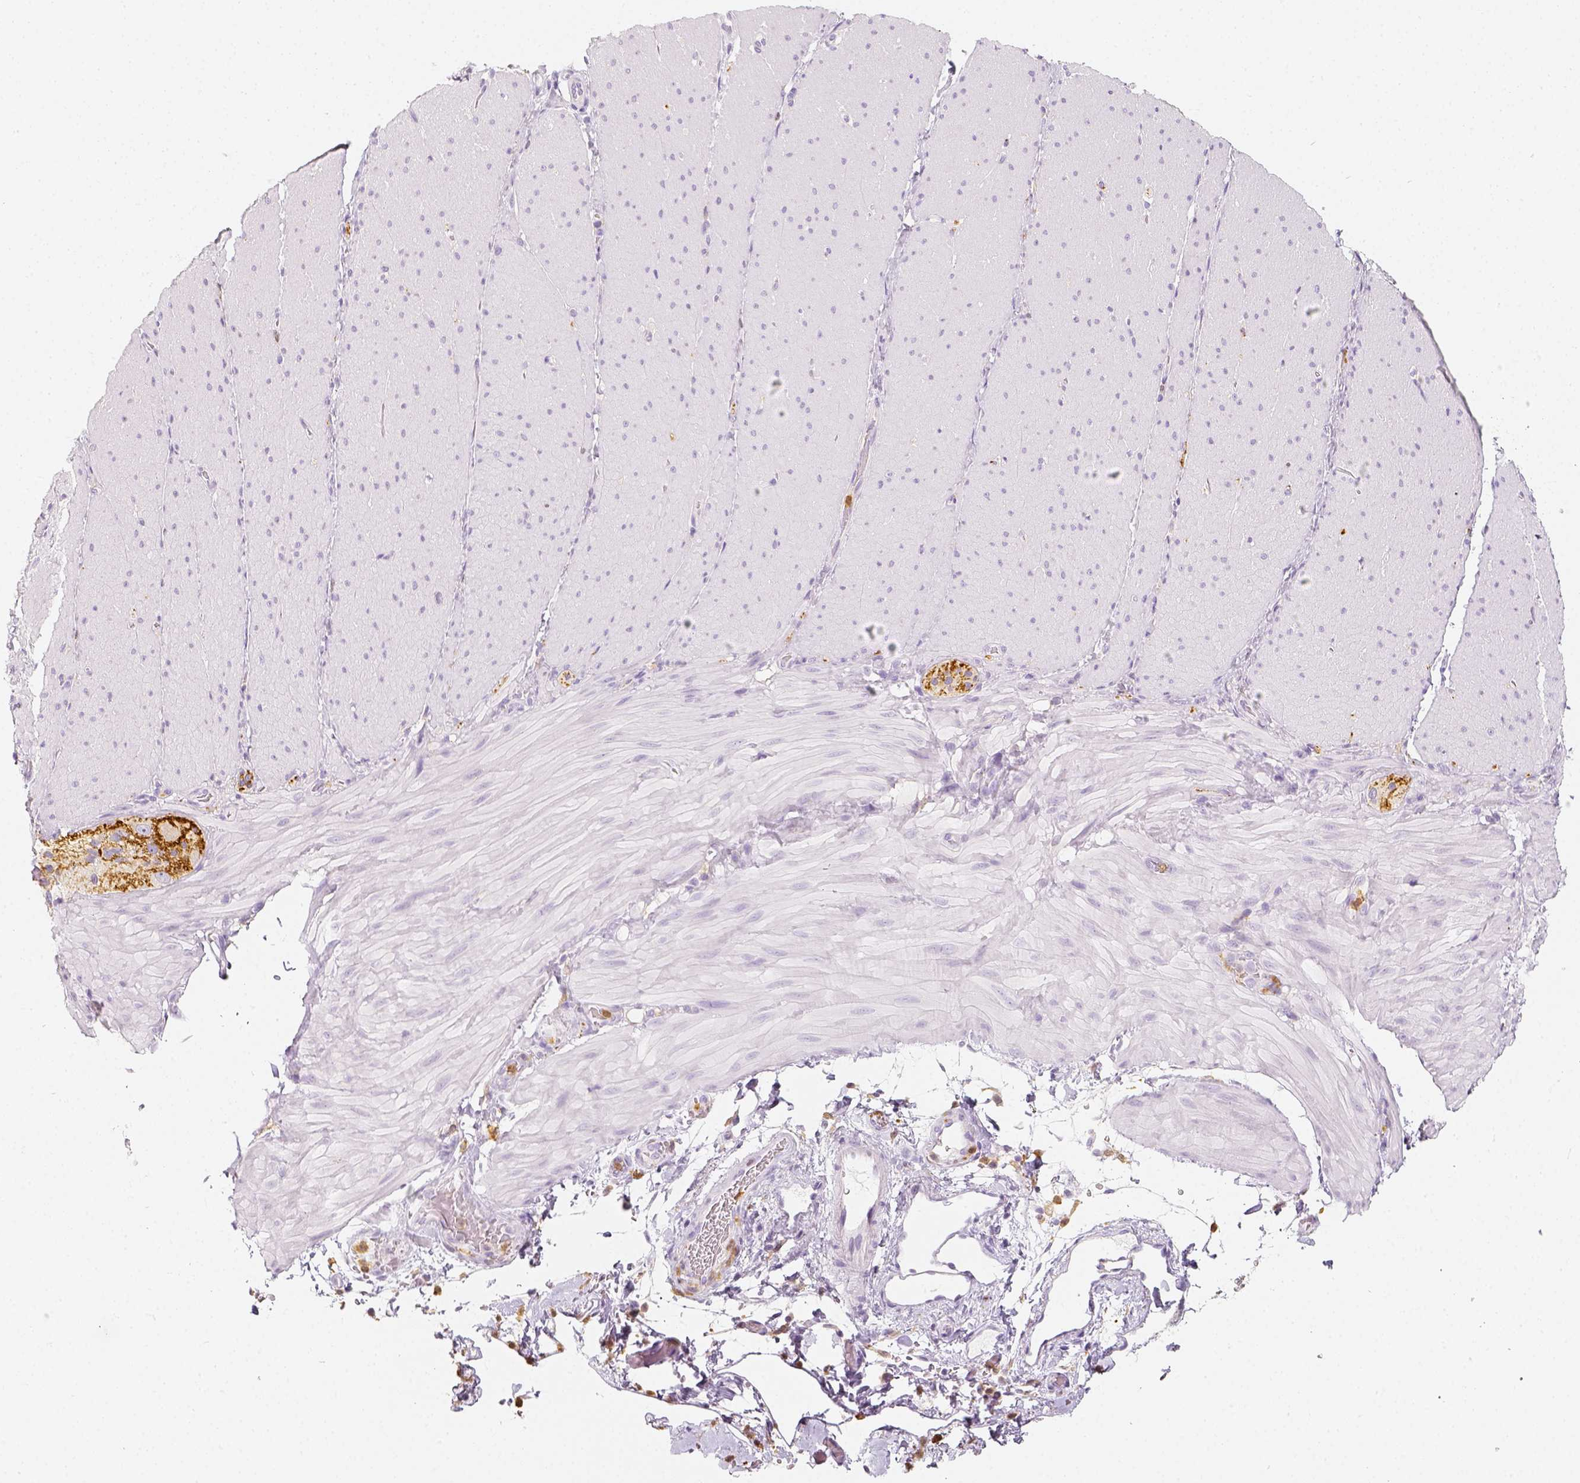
{"staining": {"intensity": "negative", "quantity": "none", "location": "none"}, "tissue": "smooth muscle", "cell_type": "Smooth muscle cells", "image_type": "normal", "snomed": [{"axis": "morphology", "description": "Normal tissue, NOS"}, {"axis": "topography", "description": "Smooth muscle"}, {"axis": "topography", "description": "Colon"}], "caption": "Protein analysis of normal smooth muscle demonstrates no significant staining in smooth muscle cells.", "gene": "NECAB2", "patient": {"sex": "male", "age": 73}}